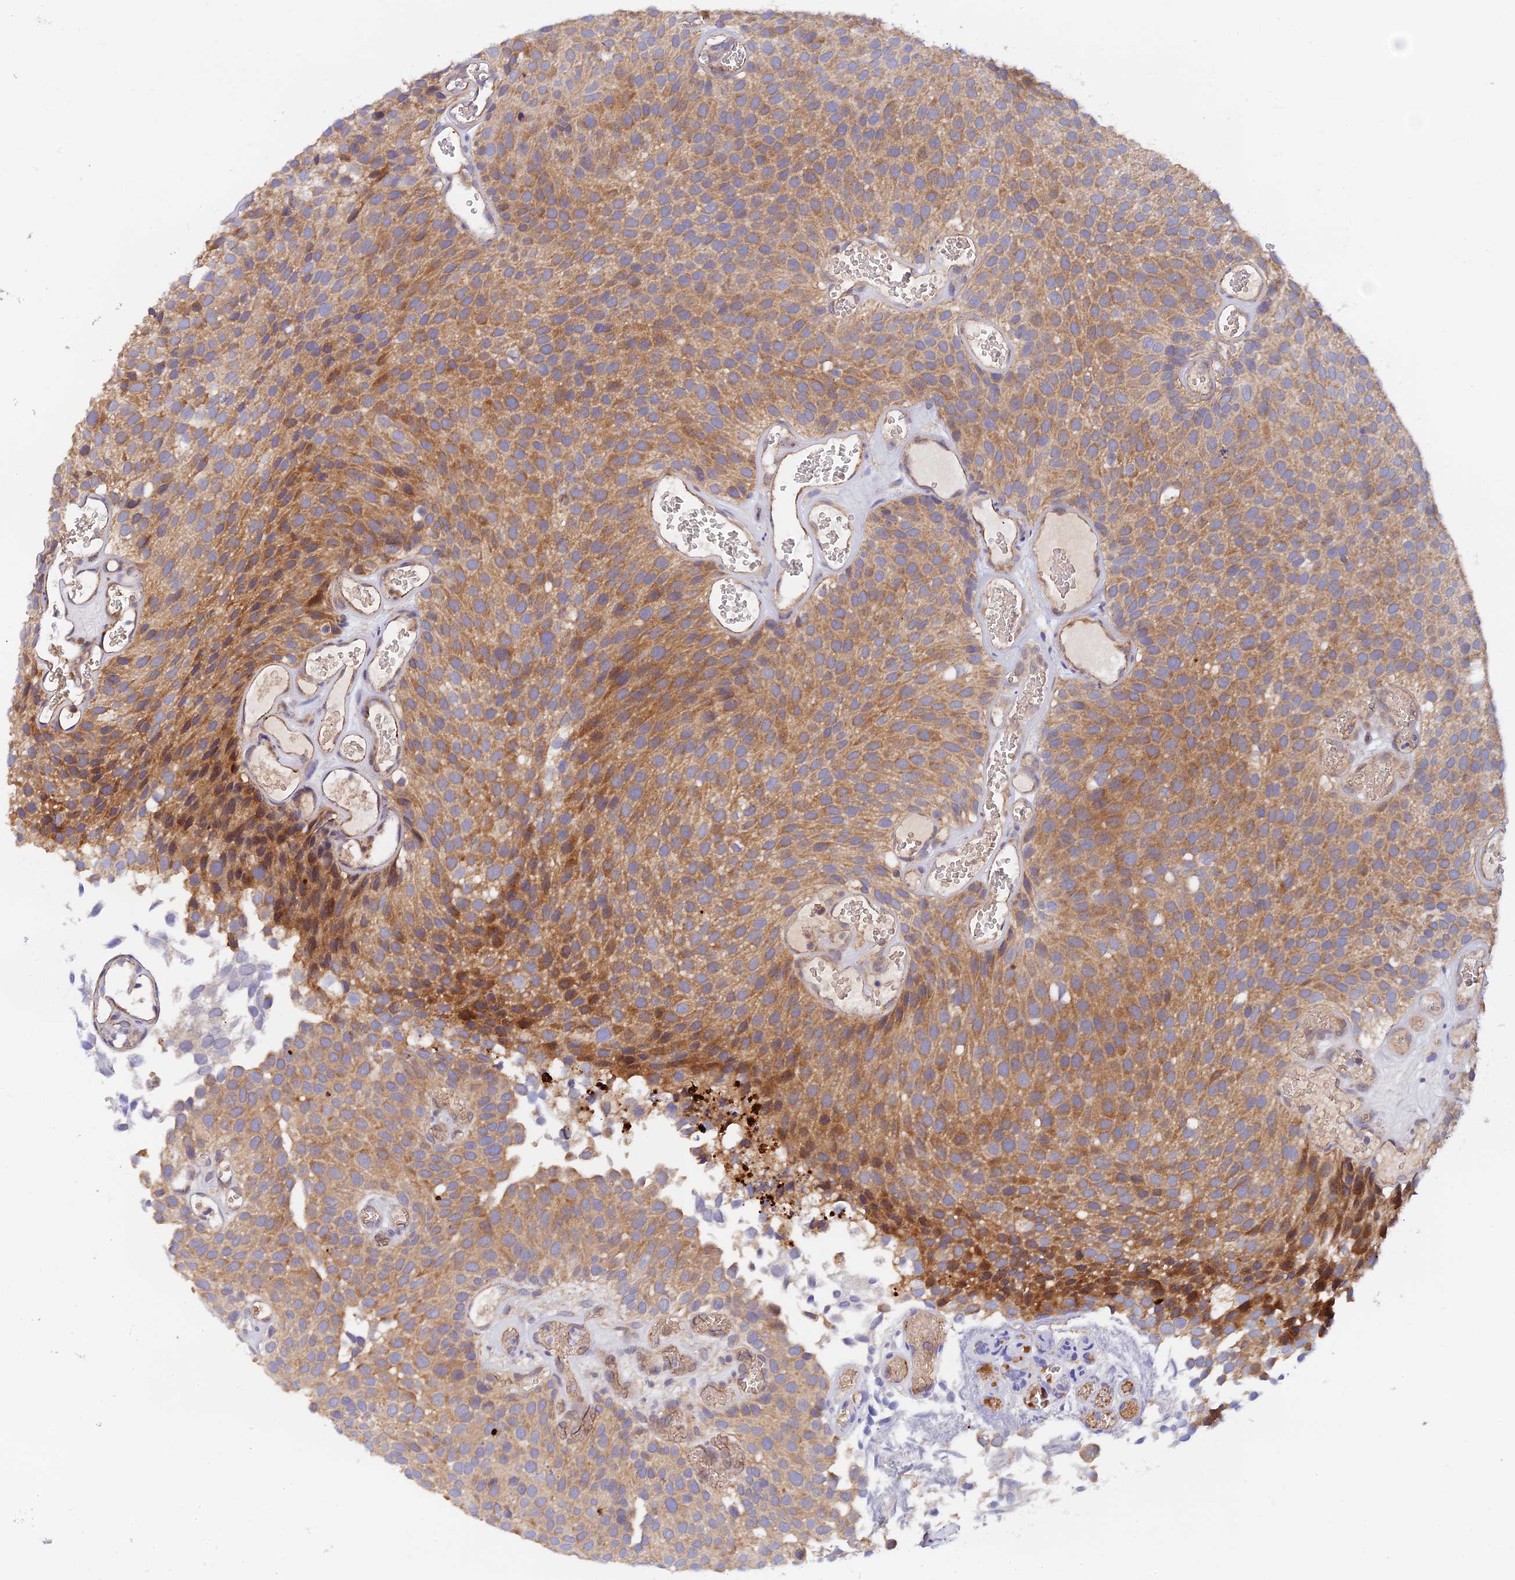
{"staining": {"intensity": "moderate", "quantity": ">75%", "location": "cytoplasmic/membranous"}, "tissue": "urothelial cancer", "cell_type": "Tumor cells", "image_type": "cancer", "snomed": [{"axis": "morphology", "description": "Urothelial carcinoma, Low grade"}, {"axis": "topography", "description": "Urinary bladder"}], "caption": "The histopathology image exhibits immunohistochemical staining of low-grade urothelial carcinoma. There is moderate cytoplasmic/membranous positivity is appreciated in approximately >75% of tumor cells.", "gene": "RANBP6", "patient": {"sex": "male", "age": 89}}